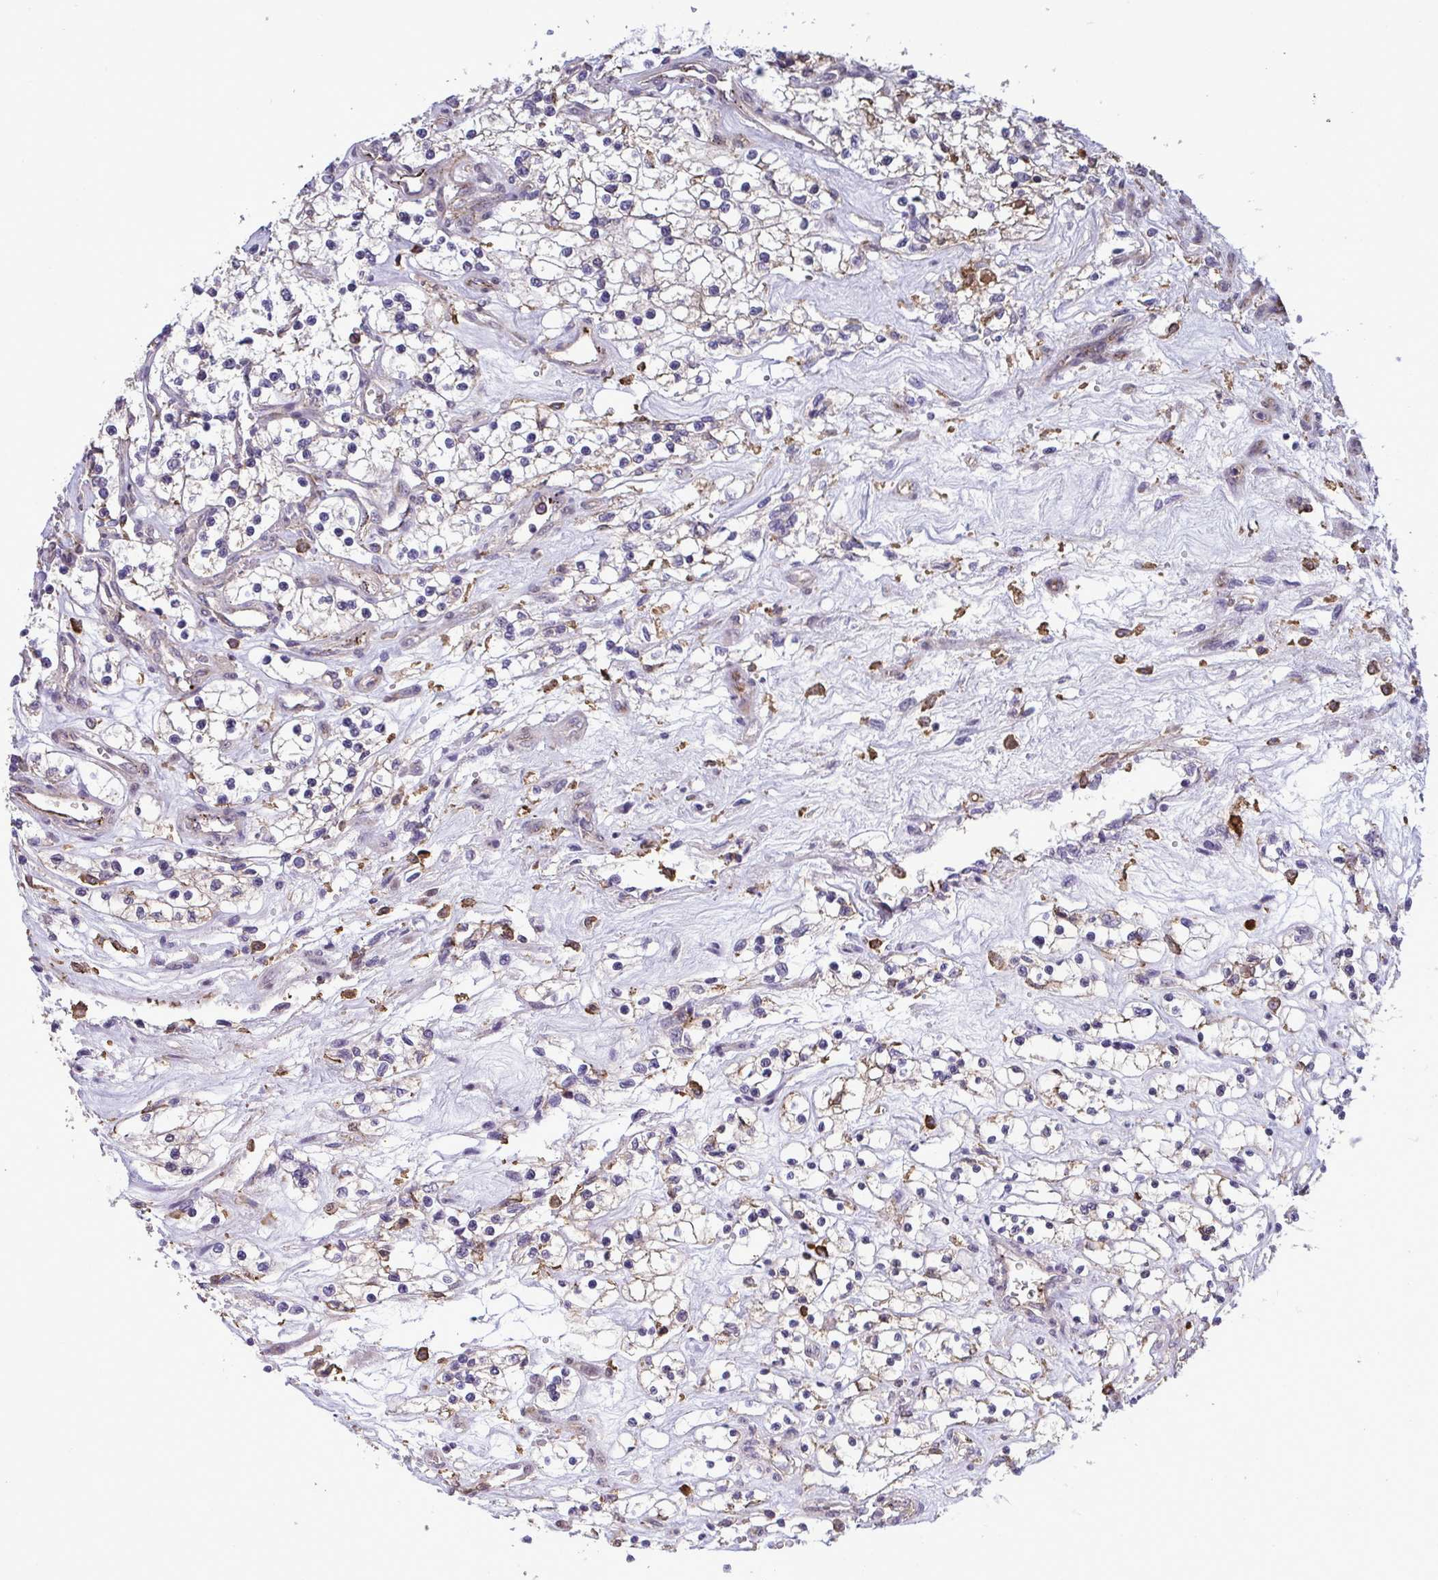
{"staining": {"intensity": "weak", "quantity": "<25%", "location": "cytoplasmic/membranous"}, "tissue": "renal cancer", "cell_type": "Tumor cells", "image_type": "cancer", "snomed": [{"axis": "morphology", "description": "Adenocarcinoma, NOS"}, {"axis": "topography", "description": "Kidney"}], "caption": "Immunohistochemistry micrograph of renal cancer (adenocarcinoma) stained for a protein (brown), which exhibits no staining in tumor cells. Nuclei are stained in blue.", "gene": "CD101", "patient": {"sex": "female", "age": 69}}